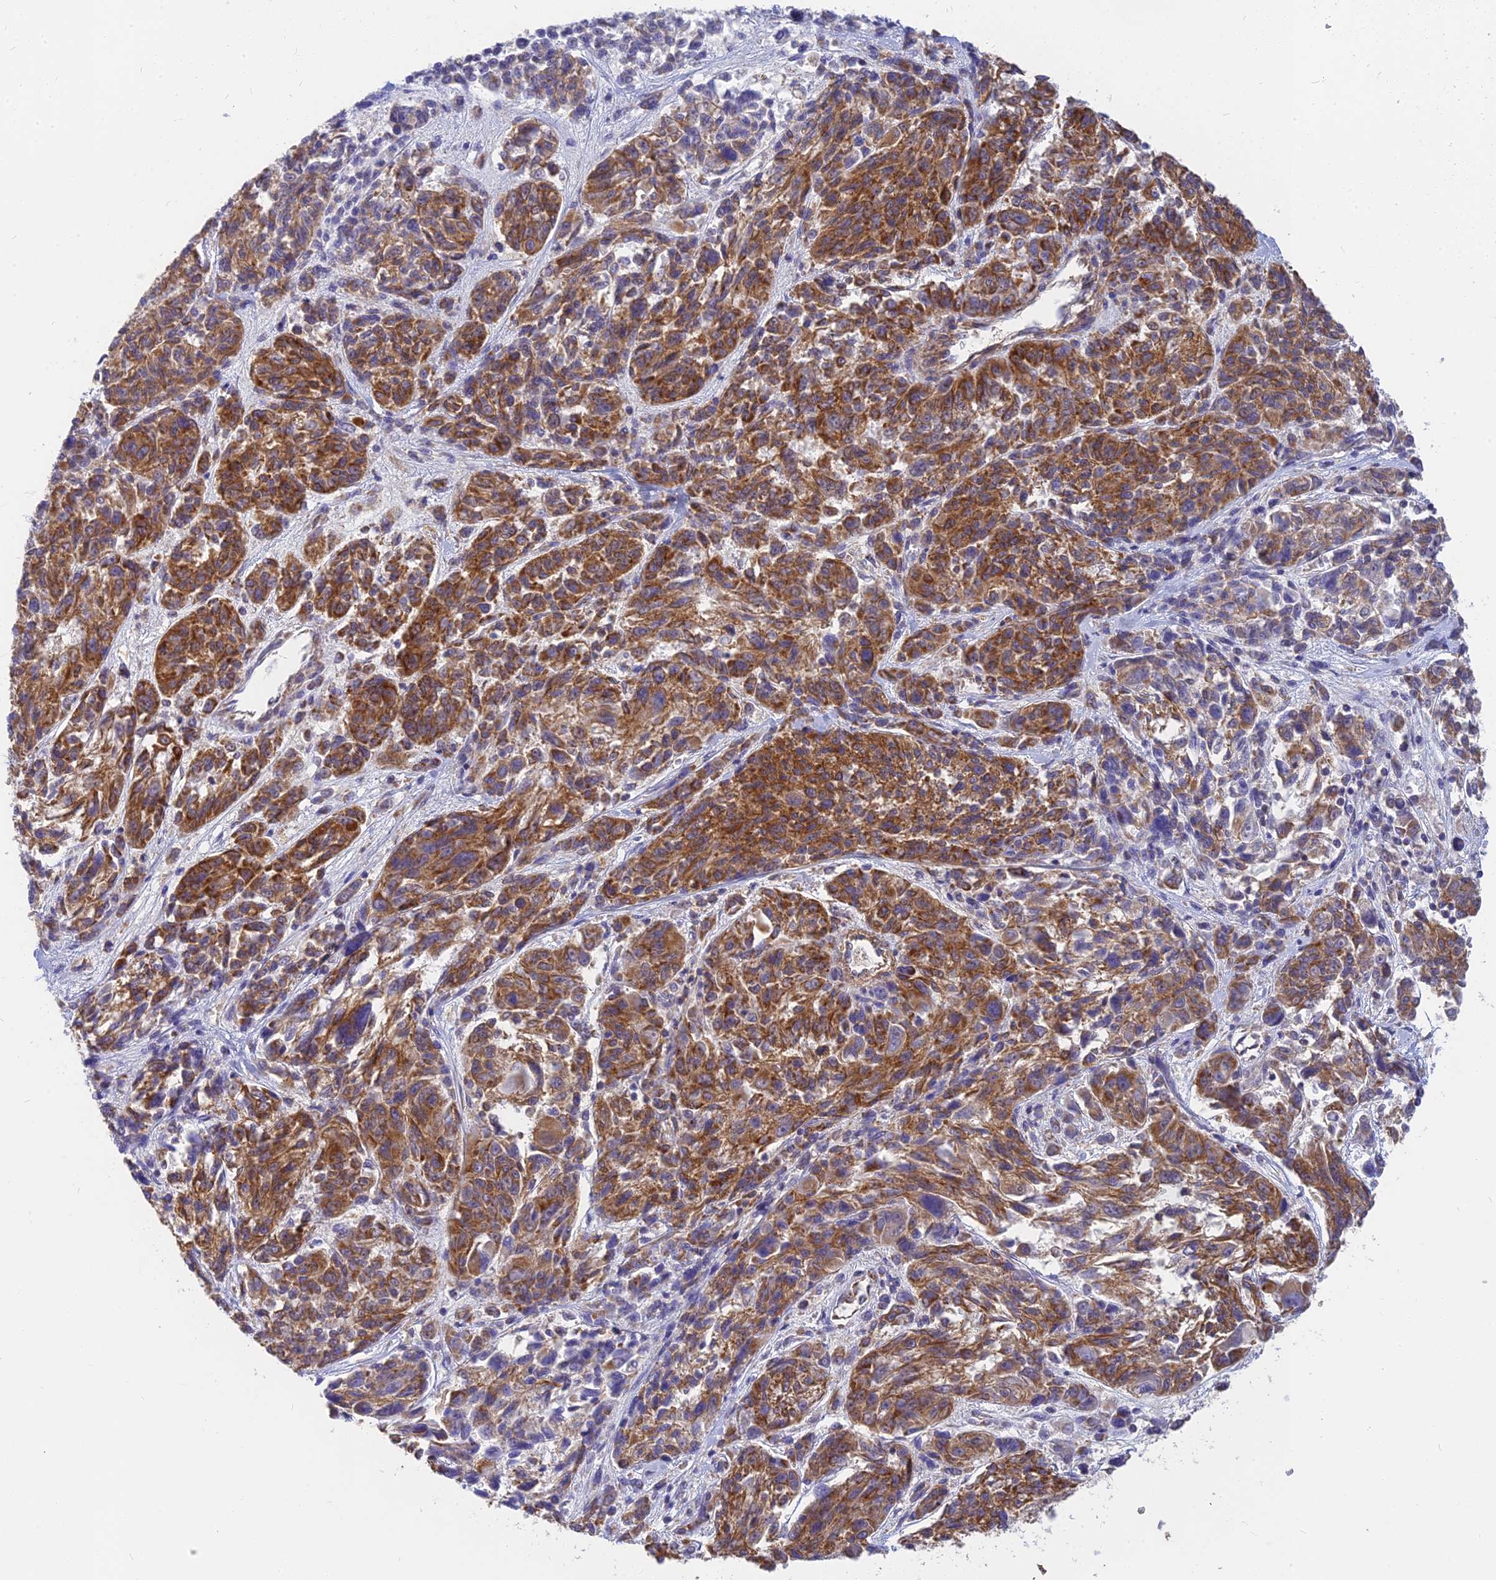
{"staining": {"intensity": "strong", "quantity": ">75%", "location": "cytoplasmic/membranous"}, "tissue": "melanoma", "cell_type": "Tumor cells", "image_type": "cancer", "snomed": [{"axis": "morphology", "description": "Malignant melanoma, NOS"}, {"axis": "topography", "description": "Skin"}], "caption": "Malignant melanoma stained for a protein exhibits strong cytoplasmic/membranous positivity in tumor cells. The staining was performed using DAB to visualize the protein expression in brown, while the nuclei were stained in blue with hematoxylin (Magnification: 20x).", "gene": "MRPL15", "patient": {"sex": "male", "age": 53}}